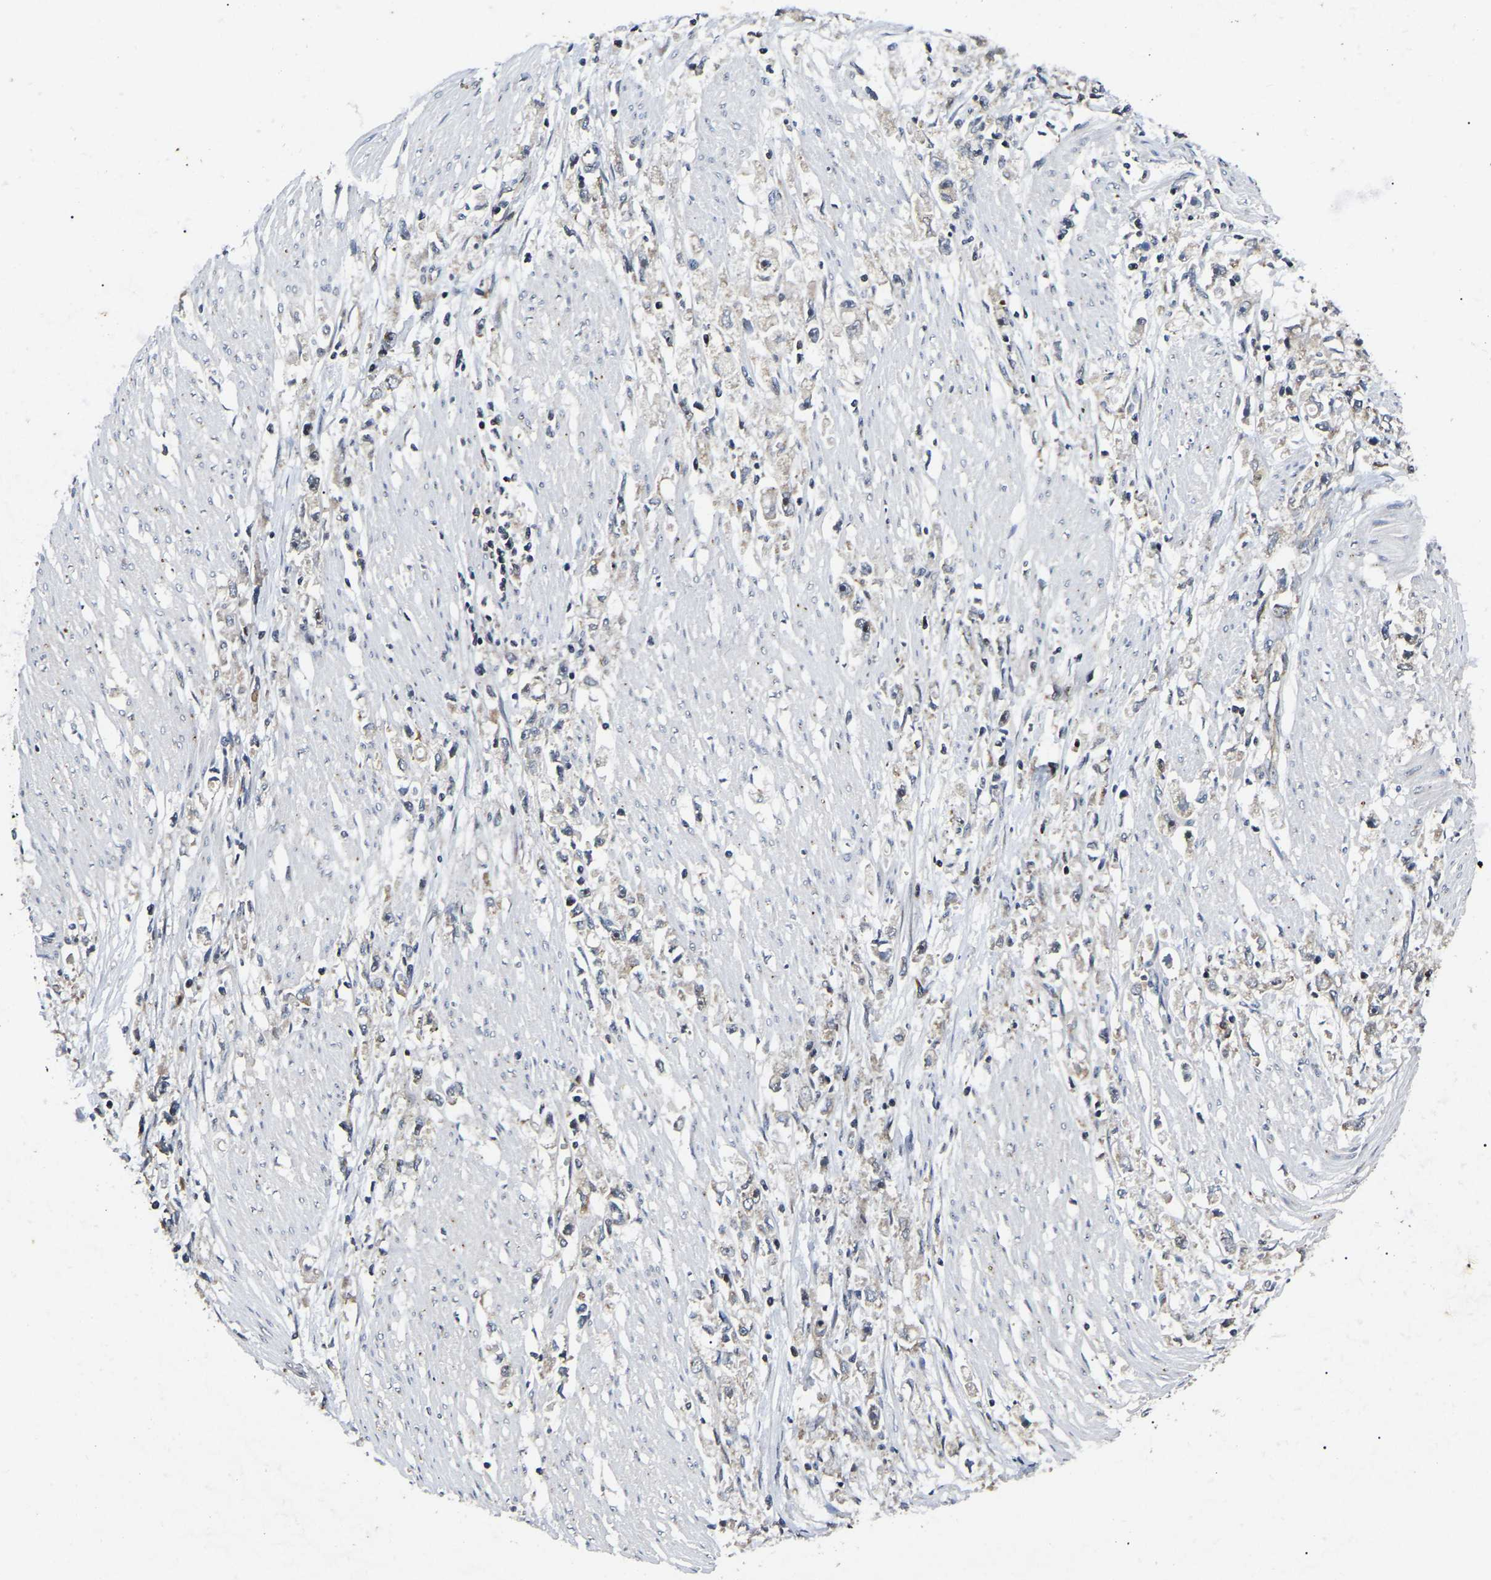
{"staining": {"intensity": "negative", "quantity": "none", "location": "none"}, "tissue": "stomach cancer", "cell_type": "Tumor cells", "image_type": "cancer", "snomed": [{"axis": "morphology", "description": "Adenocarcinoma, NOS"}, {"axis": "topography", "description": "Stomach"}], "caption": "This is an immunohistochemistry histopathology image of stomach cancer (adenocarcinoma). There is no staining in tumor cells.", "gene": "RBM28", "patient": {"sex": "female", "age": 59}}